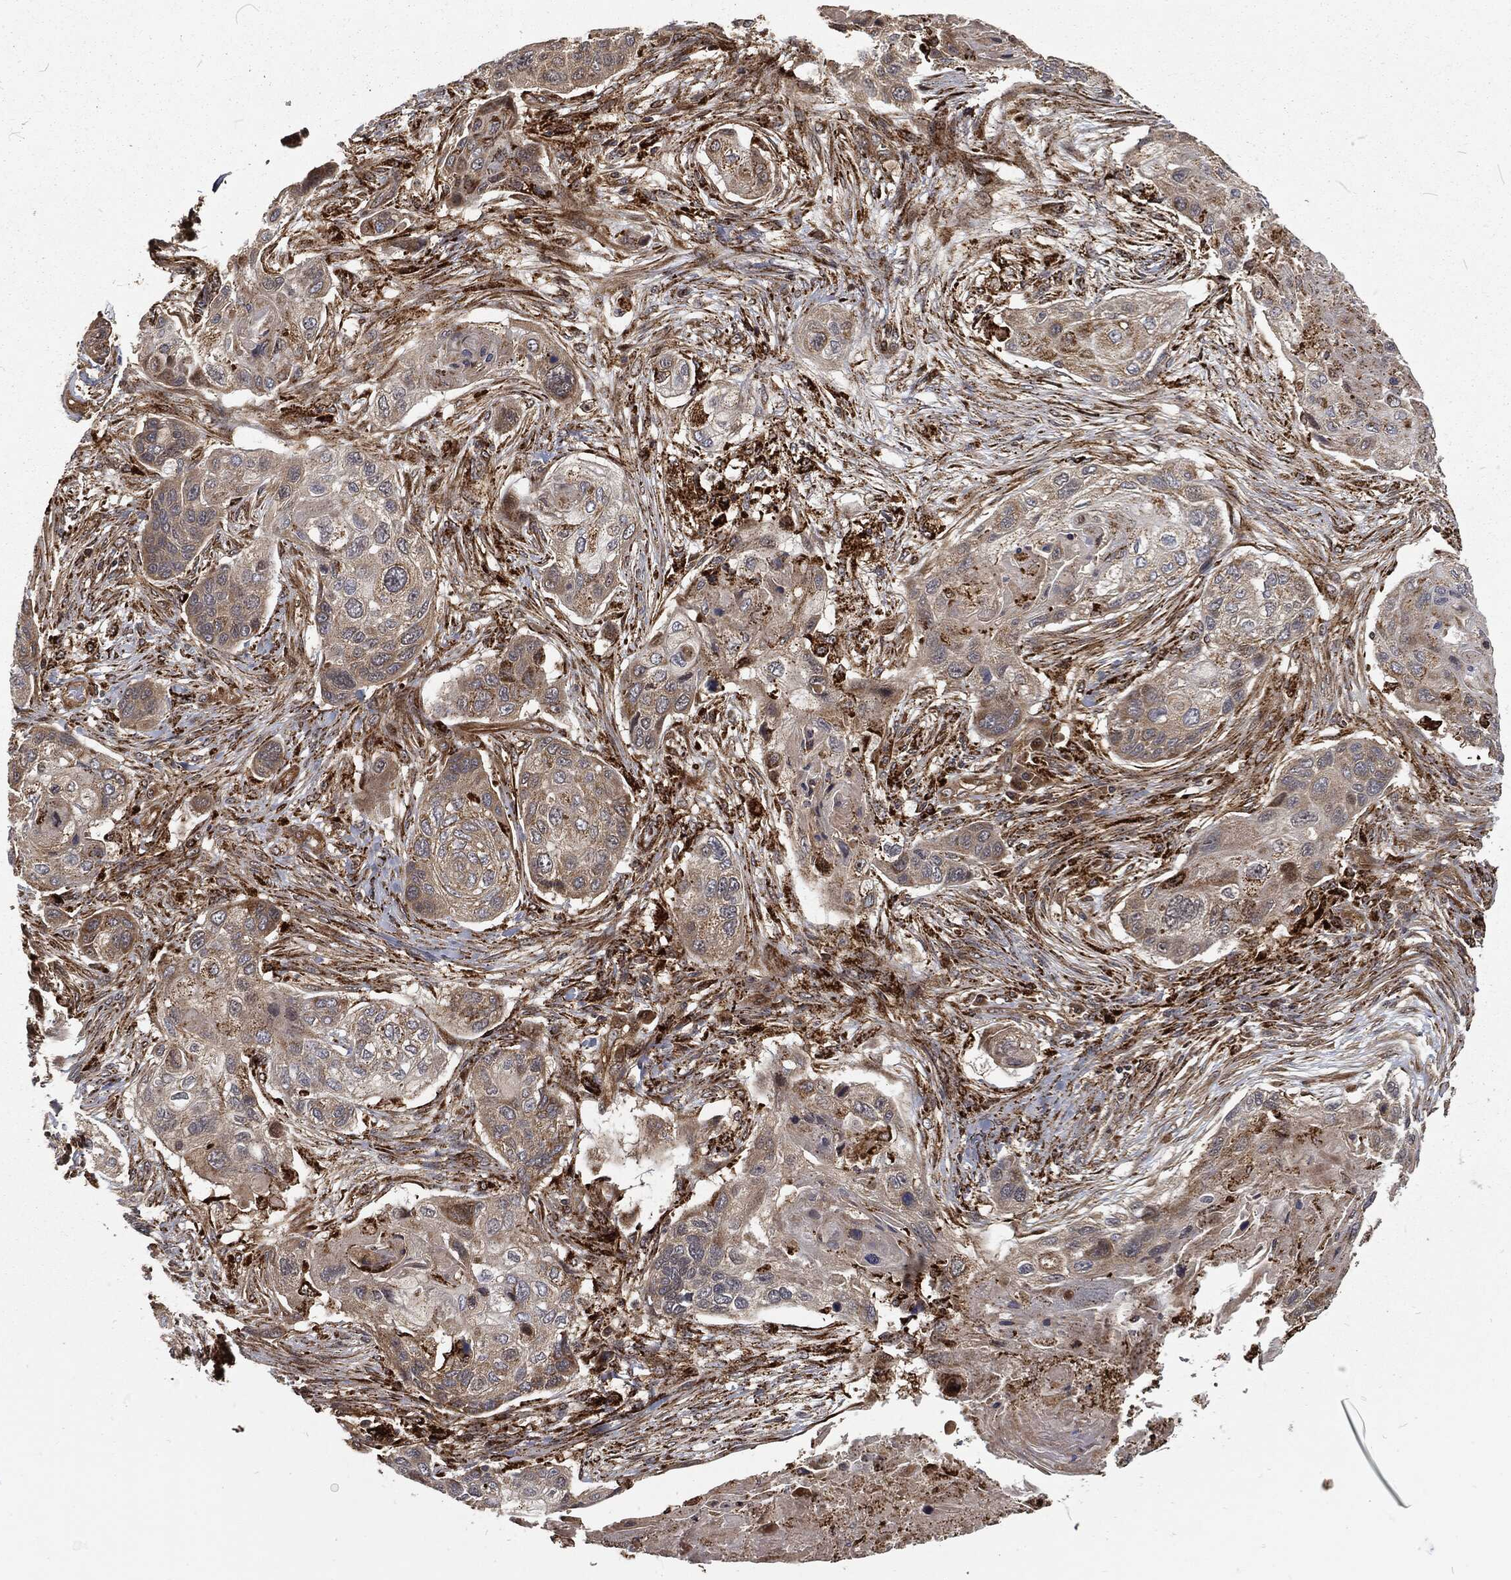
{"staining": {"intensity": "weak", "quantity": ">75%", "location": "cytoplasmic/membranous"}, "tissue": "lung cancer", "cell_type": "Tumor cells", "image_type": "cancer", "snomed": [{"axis": "morphology", "description": "Normal tissue, NOS"}, {"axis": "morphology", "description": "Squamous cell carcinoma, NOS"}, {"axis": "topography", "description": "Bronchus"}, {"axis": "topography", "description": "Lung"}], "caption": "A micrograph of lung cancer stained for a protein exhibits weak cytoplasmic/membranous brown staining in tumor cells.", "gene": "RFTN1", "patient": {"sex": "male", "age": 69}}